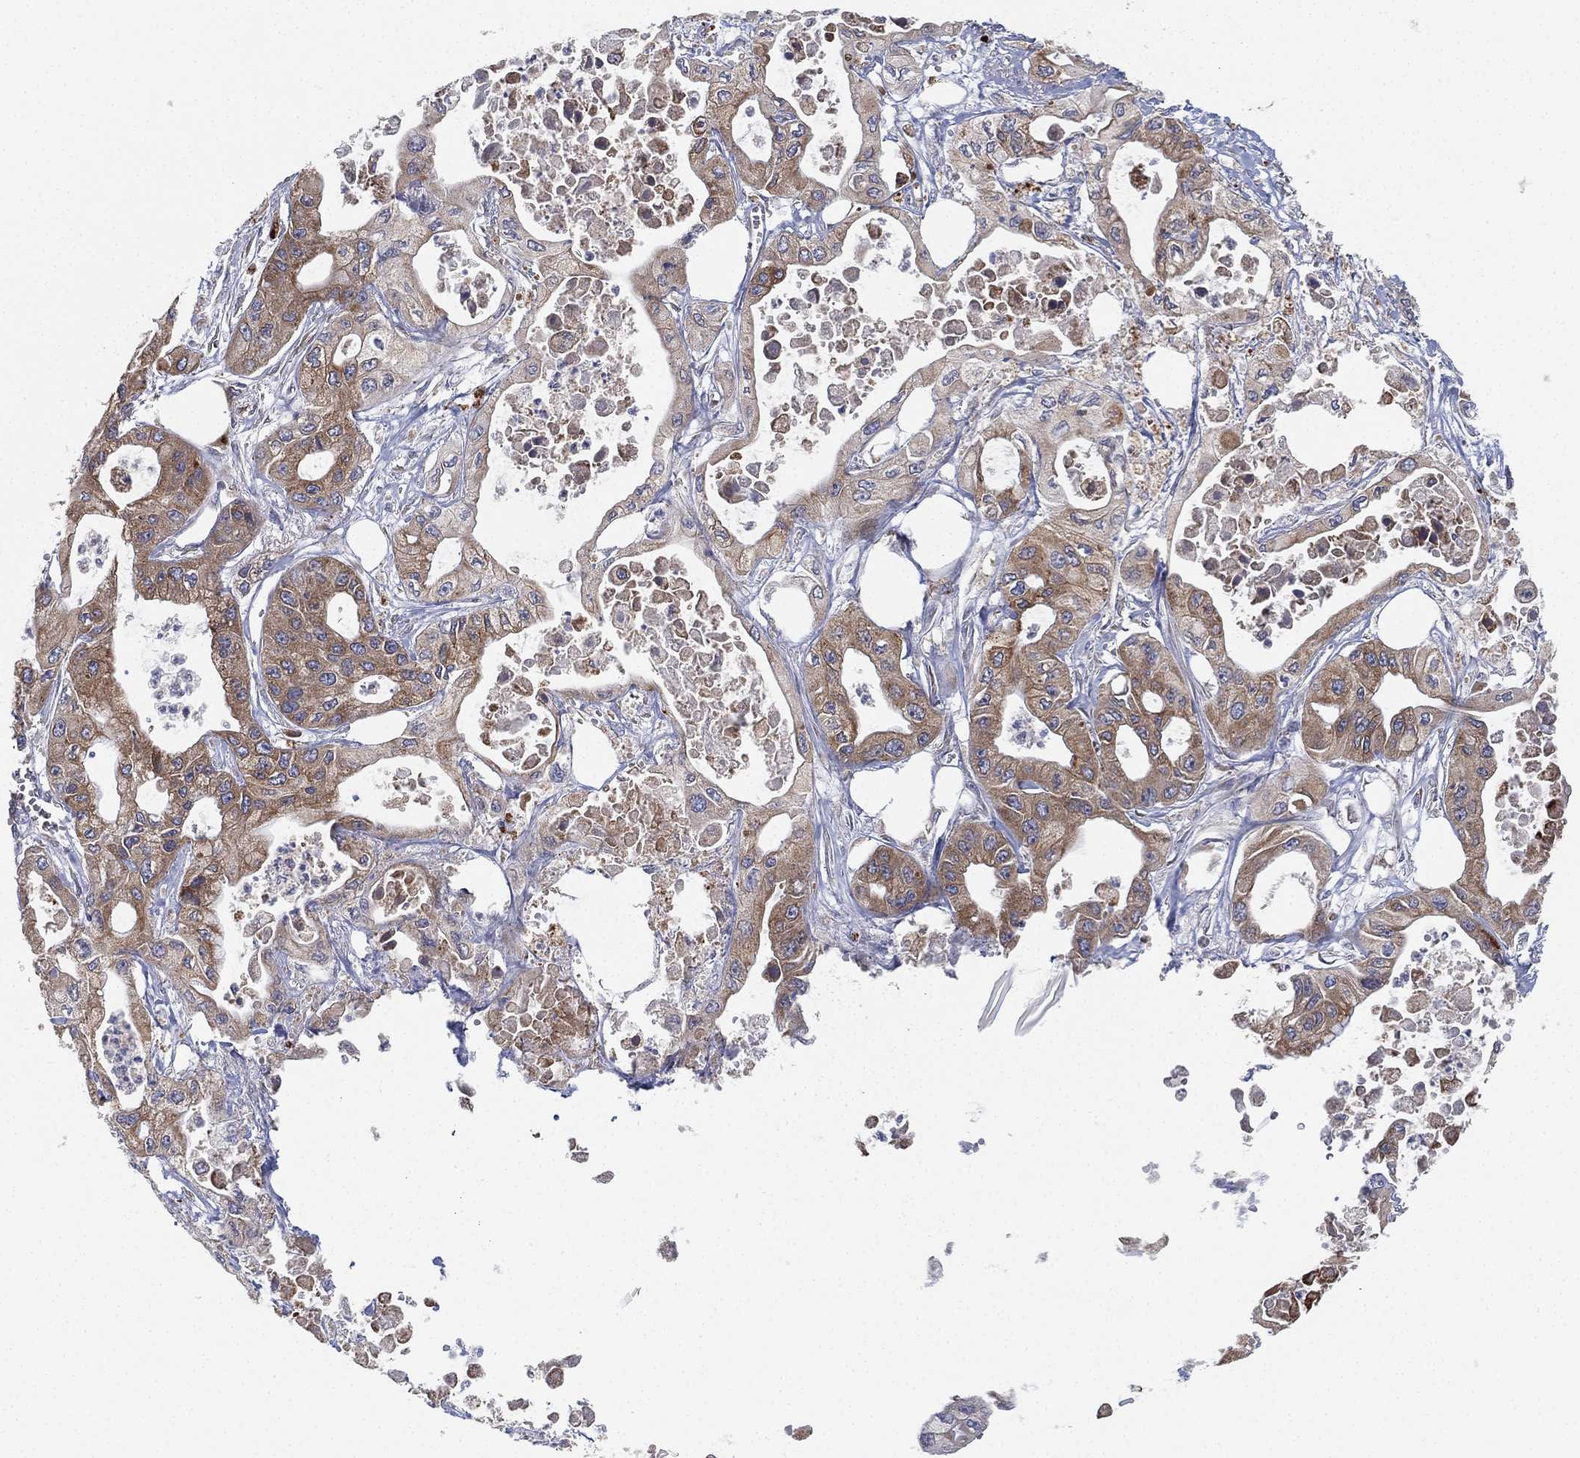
{"staining": {"intensity": "moderate", "quantity": "25%-75%", "location": "cytoplasmic/membranous"}, "tissue": "pancreatic cancer", "cell_type": "Tumor cells", "image_type": "cancer", "snomed": [{"axis": "morphology", "description": "Adenocarcinoma, NOS"}, {"axis": "topography", "description": "Pancreas"}], "caption": "Adenocarcinoma (pancreatic) was stained to show a protein in brown. There is medium levels of moderate cytoplasmic/membranous expression in about 25%-75% of tumor cells.", "gene": "CYB5B", "patient": {"sex": "male", "age": 70}}